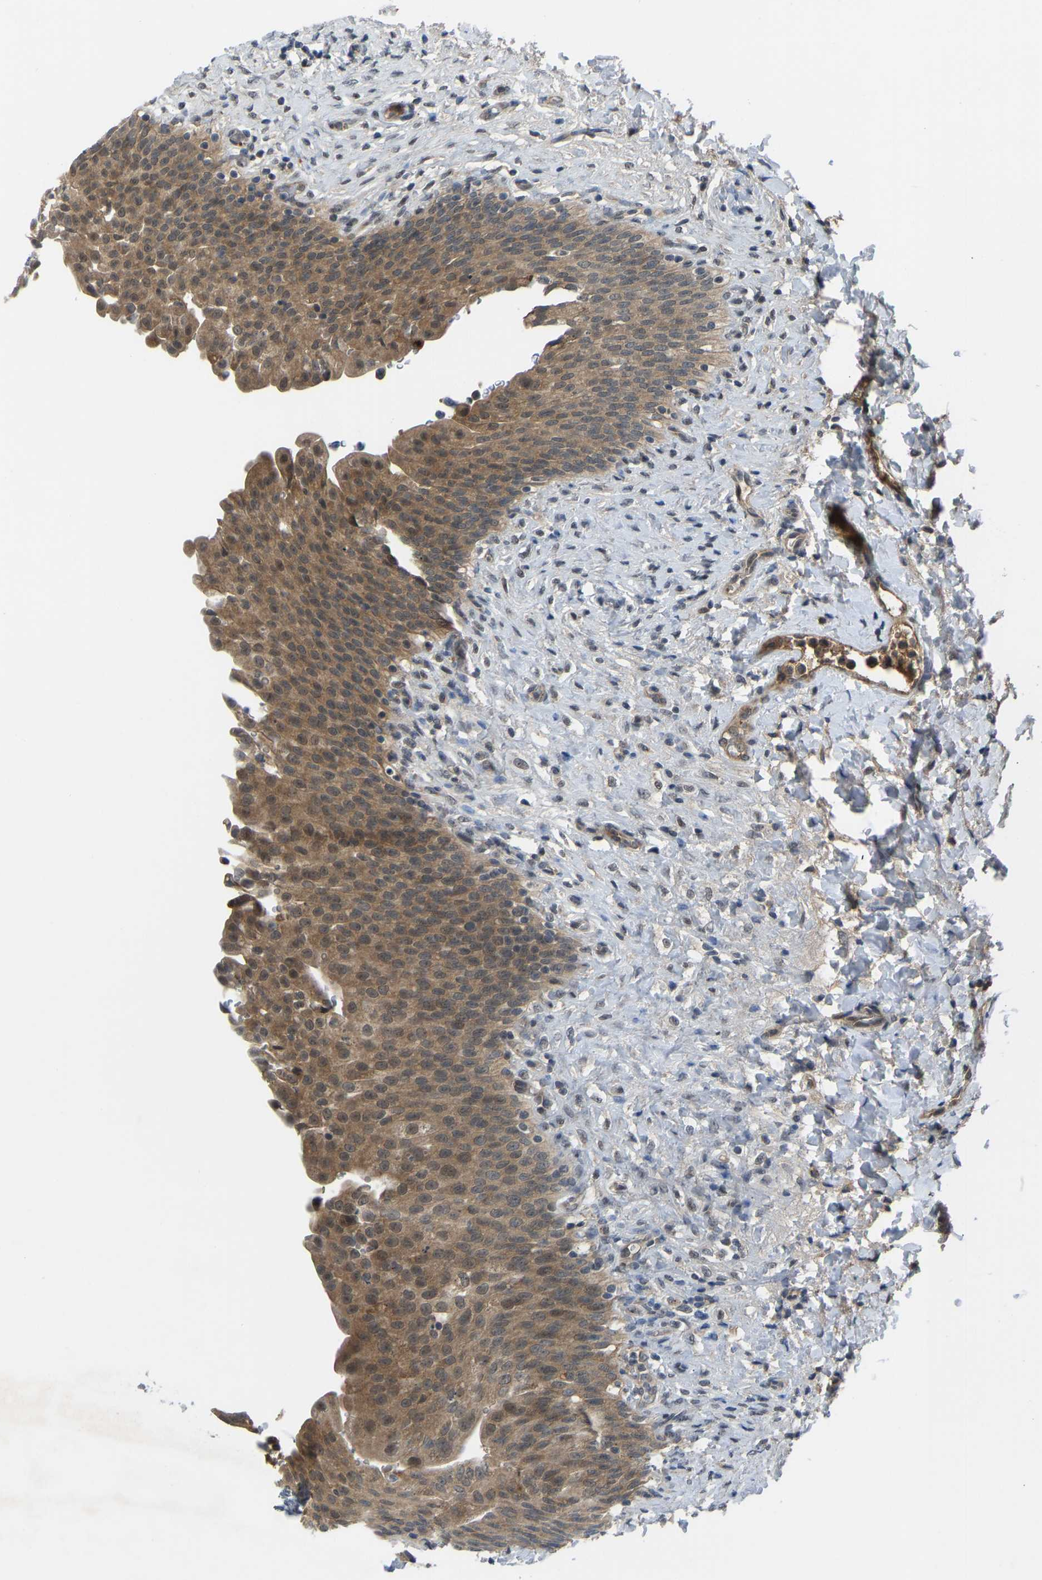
{"staining": {"intensity": "moderate", "quantity": ">75%", "location": "cytoplasmic/membranous,nuclear"}, "tissue": "urinary bladder", "cell_type": "Urothelial cells", "image_type": "normal", "snomed": [{"axis": "morphology", "description": "Urothelial carcinoma, High grade"}, {"axis": "topography", "description": "Urinary bladder"}], "caption": "The image demonstrates staining of benign urinary bladder, revealing moderate cytoplasmic/membranous,nuclear protein expression (brown color) within urothelial cells.", "gene": "ZNF251", "patient": {"sex": "male", "age": 46}}